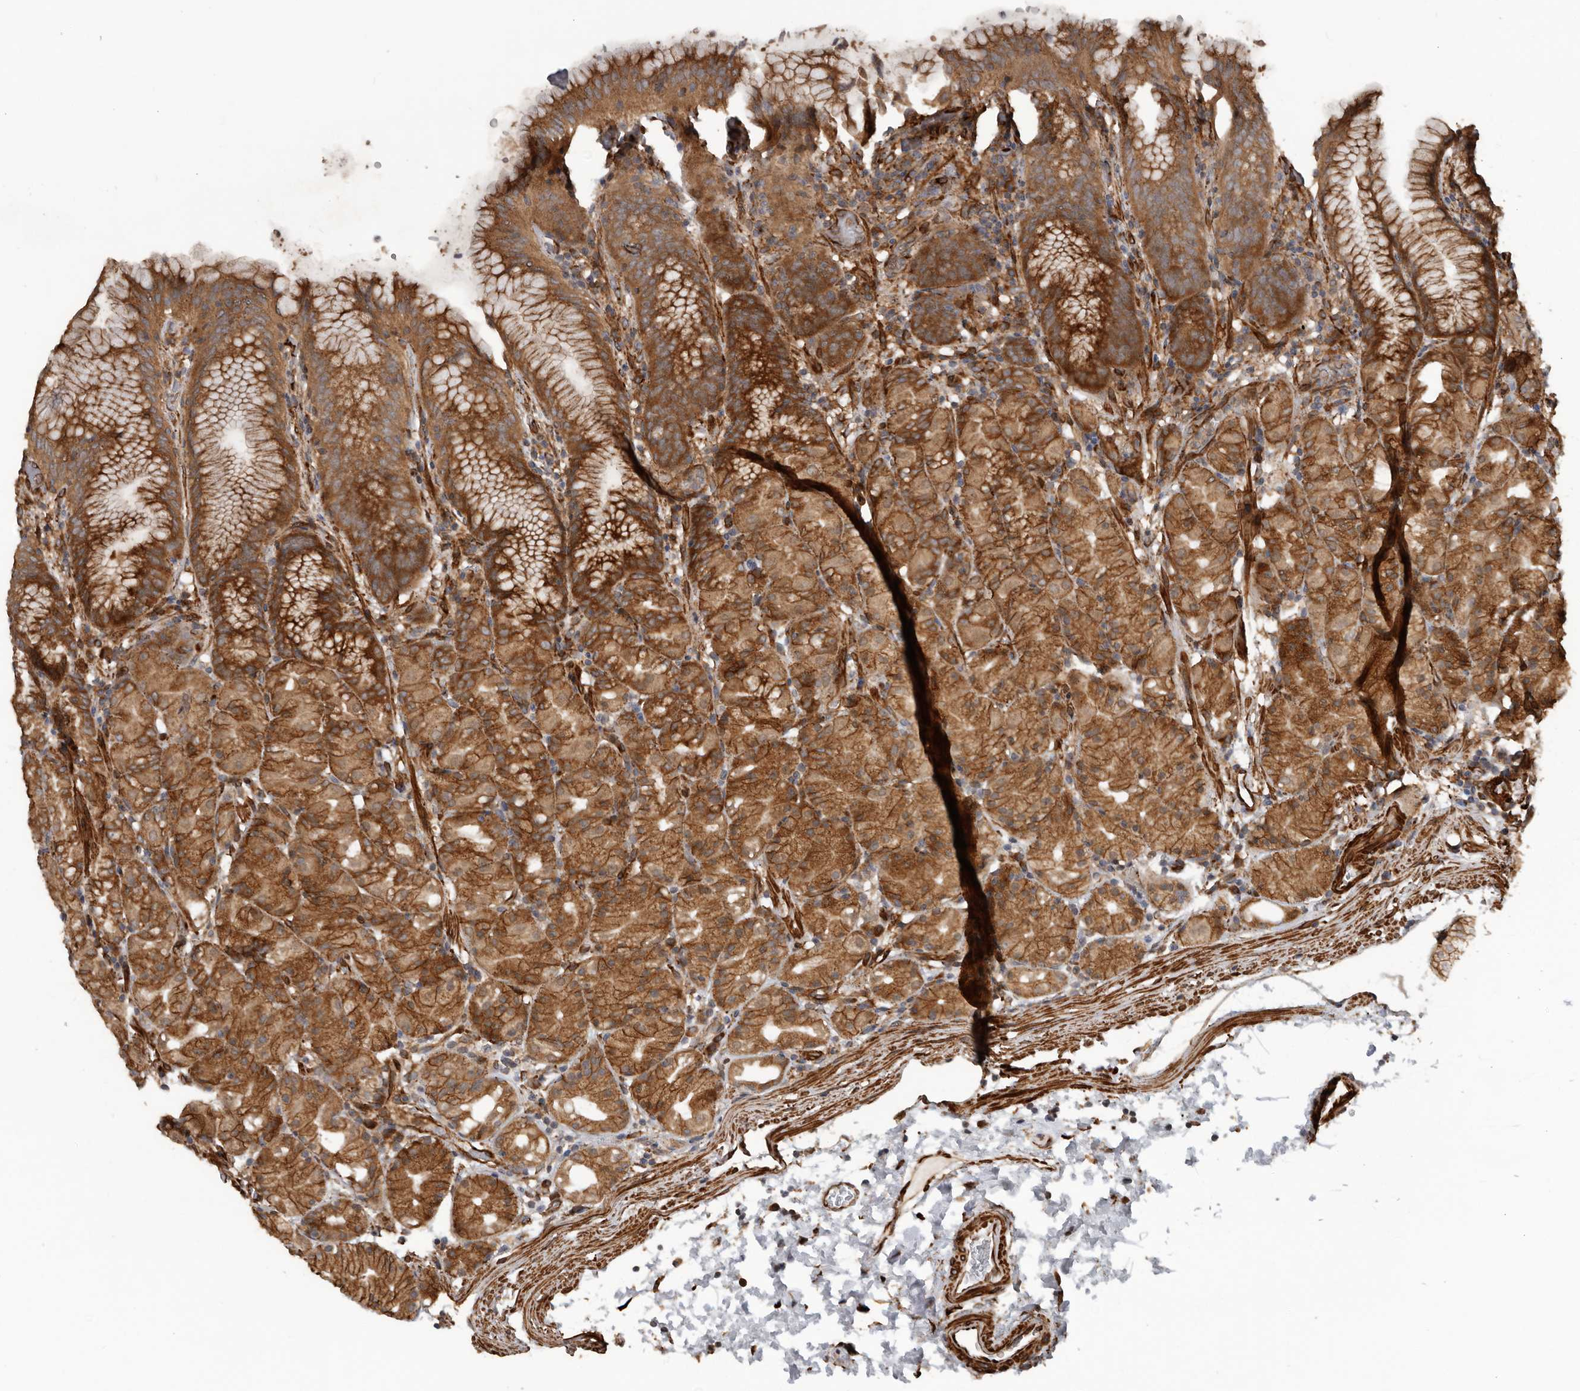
{"staining": {"intensity": "strong", "quantity": ">75%", "location": "cytoplasmic/membranous"}, "tissue": "stomach", "cell_type": "Glandular cells", "image_type": "normal", "snomed": [{"axis": "morphology", "description": "Normal tissue, NOS"}, {"axis": "topography", "description": "Stomach, upper"}], "caption": "Stomach stained with immunohistochemistry (IHC) shows strong cytoplasmic/membranous expression in approximately >75% of glandular cells. The protein is shown in brown color, while the nuclei are stained blue.", "gene": "CEP350", "patient": {"sex": "male", "age": 48}}